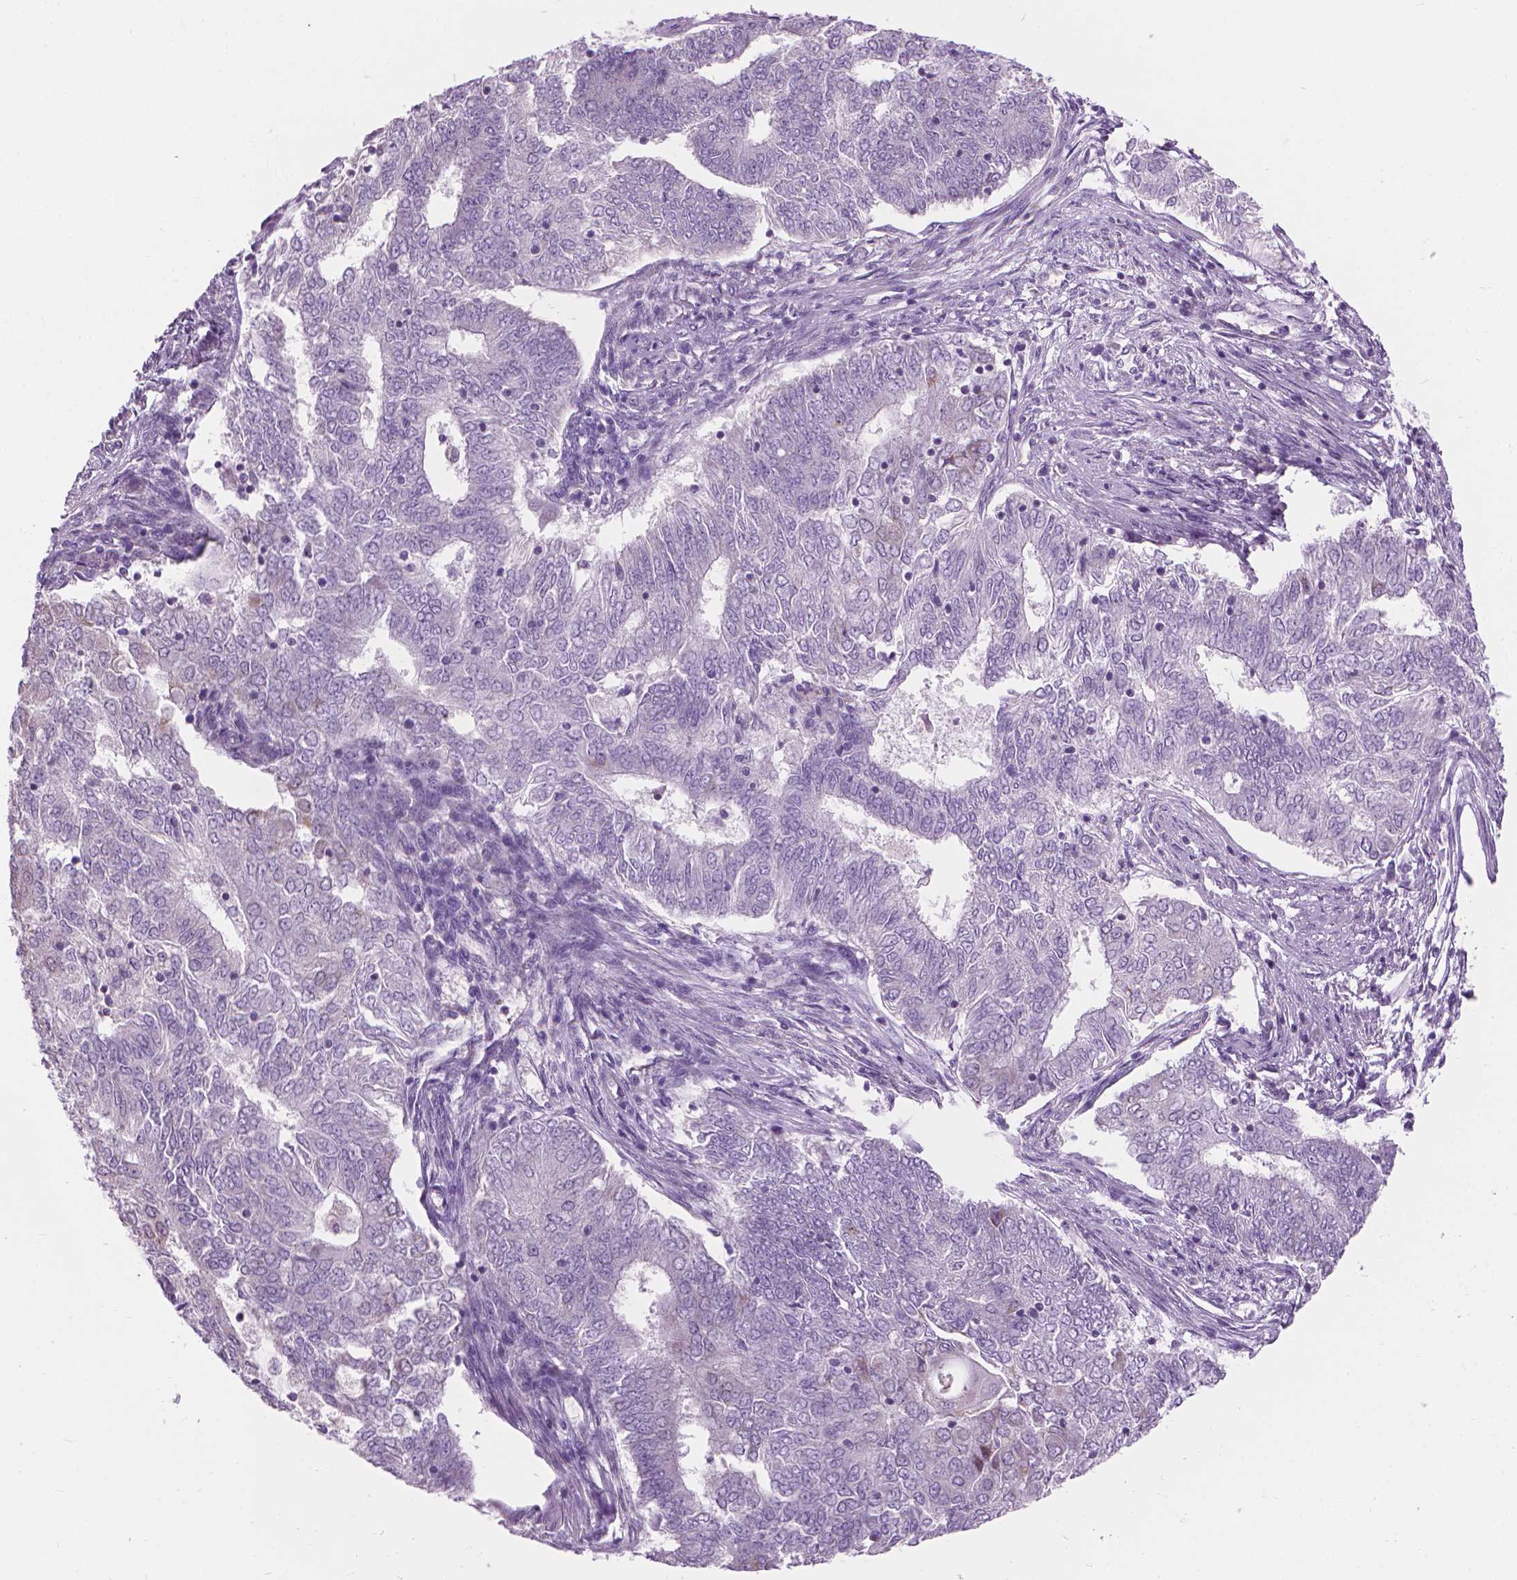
{"staining": {"intensity": "negative", "quantity": "none", "location": "none"}, "tissue": "endometrial cancer", "cell_type": "Tumor cells", "image_type": "cancer", "snomed": [{"axis": "morphology", "description": "Adenocarcinoma, NOS"}, {"axis": "topography", "description": "Endometrium"}], "caption": "The image reveals no significant positivity in tumor cells of endometrial cancer (adenocarcinoma). (DAB (3,3'-diaminobenzidine) immunohistochemistry visualized using brightfield microscopy, high magnification).", "gene": "CFAP126", "patient": {"sex": "female", "age": 62}}